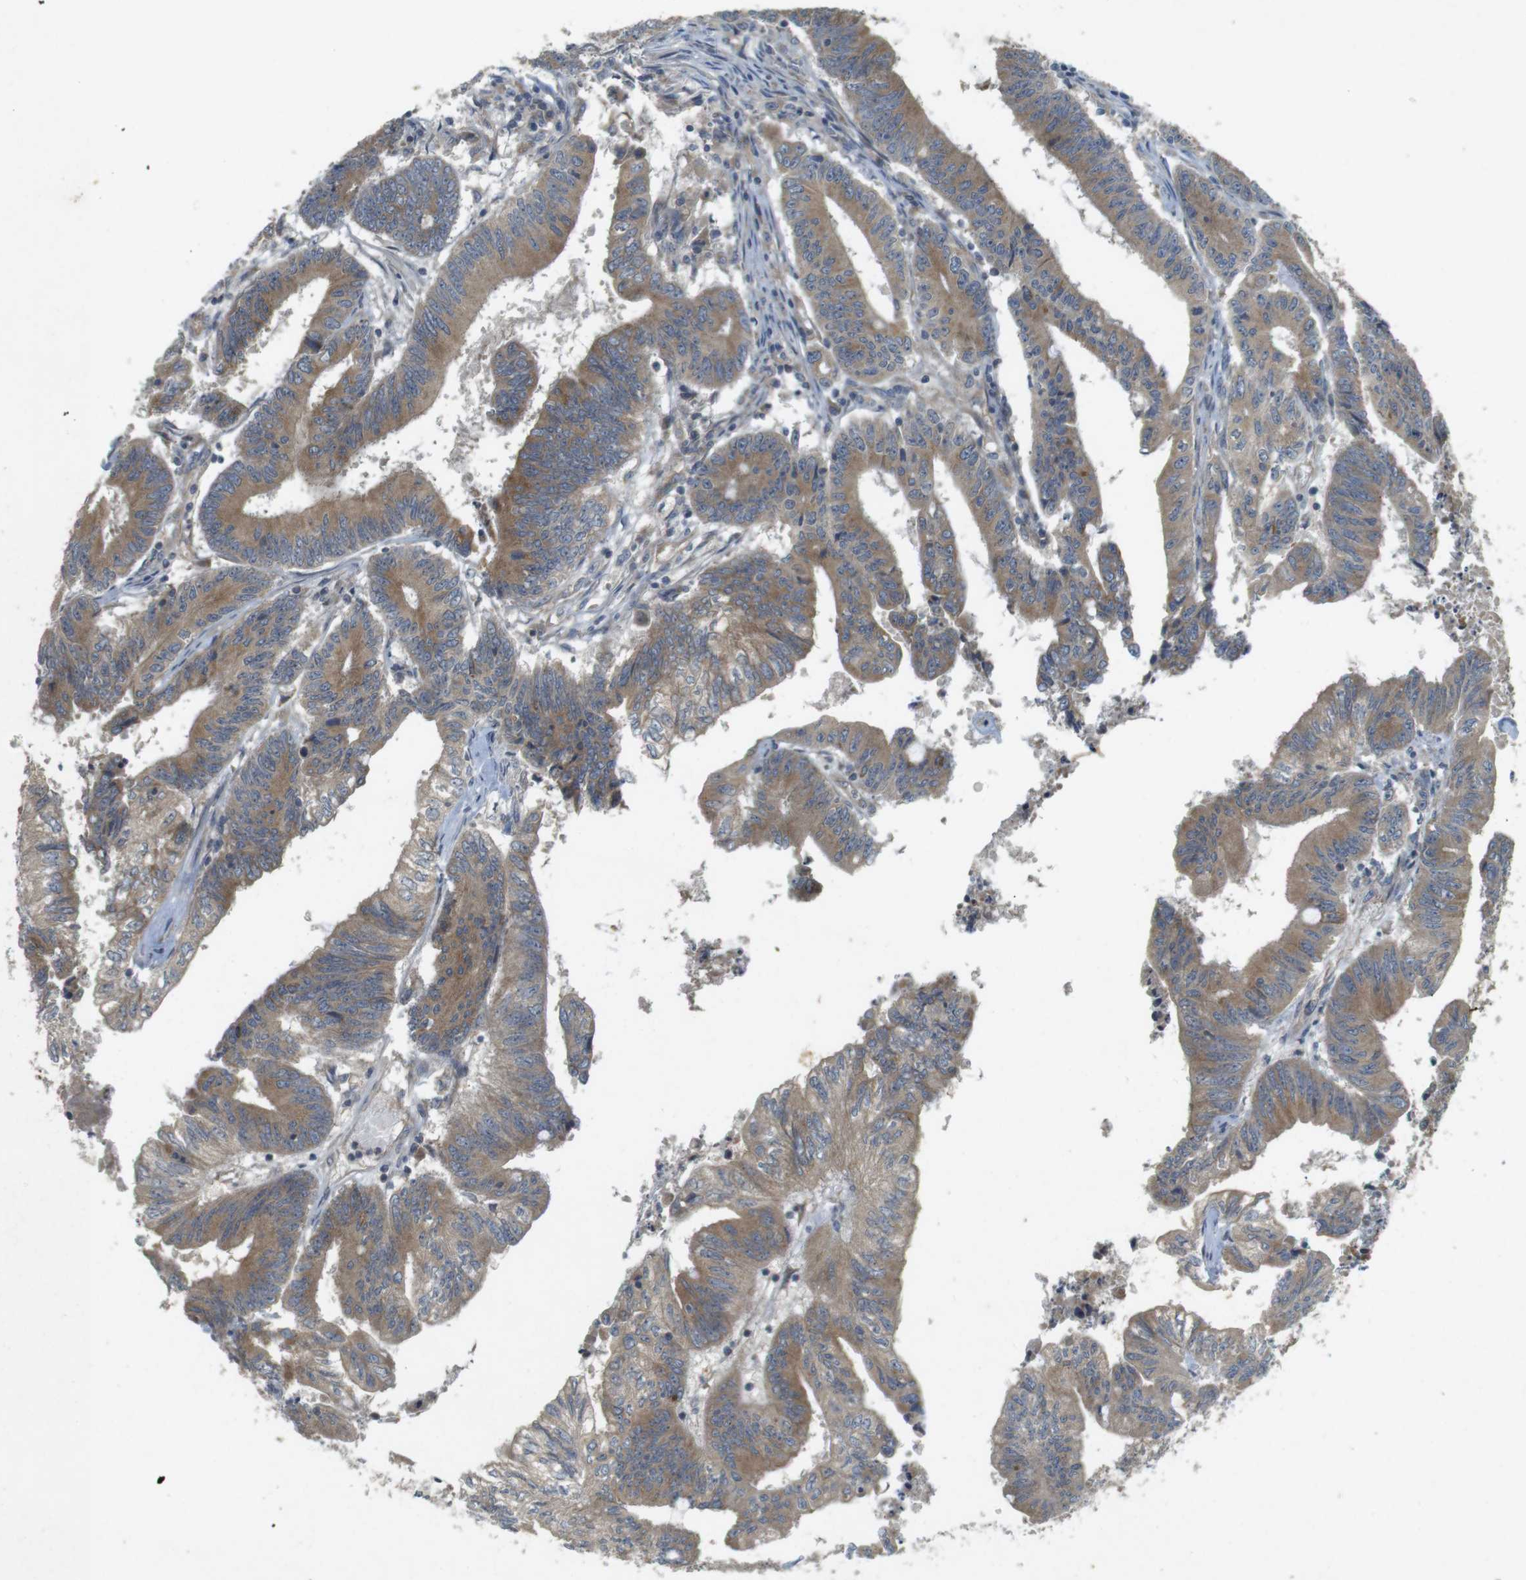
{"staining": {"intensity": "moderate", "quantity": ">75%", "location": "cytoplasmic/membranous"}, "tissue": "colorectal cancer", "cell_type": "Tumor cells", "image_type": "cancer", "snomed": [{"axis": "morphology", "description": "Adenocarcinoma, NOS"}, {"axis": "topography", "description": "Colon"}], "caption": "IHC (DAB) staining of adenocarcinoma (colorectal) shows moderate cytoplasmic/membranous protein expression in approximately >75% of tumor cells.", "gene": "CLTC", "patient": {"sex": "male", "age": 45}}